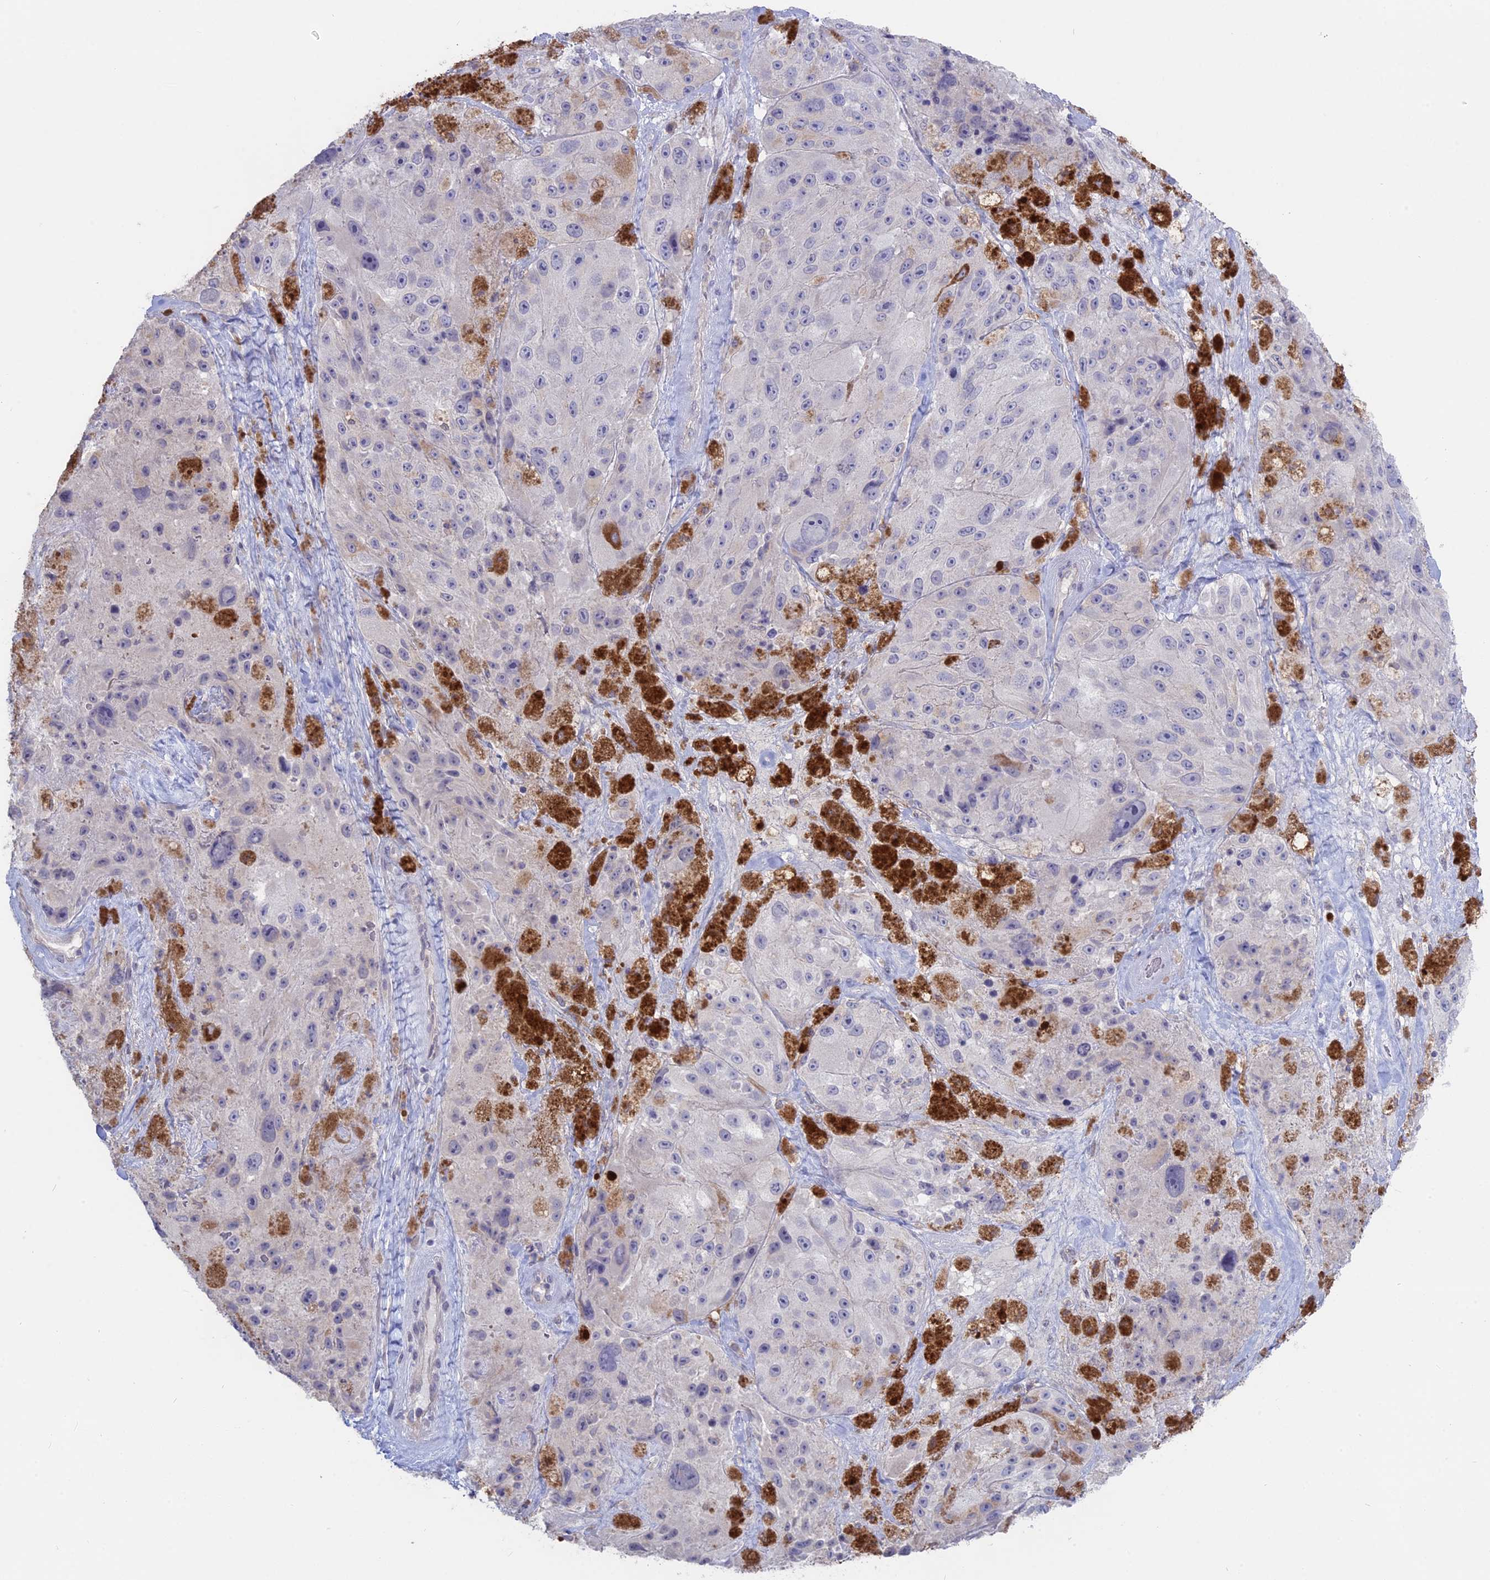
{"staining": {"intensity": "negative", "quantity": "none", "location": "none"}, "tissue": "melanoma", "cell_type": "Tumor cells", "image_type": "cancer", "snomed": [{"axis": "morphology", "description": "Malignant melanoma, Metastatic site"}, {"axis": "topography", "description": "Lymph node"}], "caption": "The image demonstrates no significant staining in tumor cells of melanoma.", "gene": "MYO5B", "patient": {"sex": "male", "age": 62}}